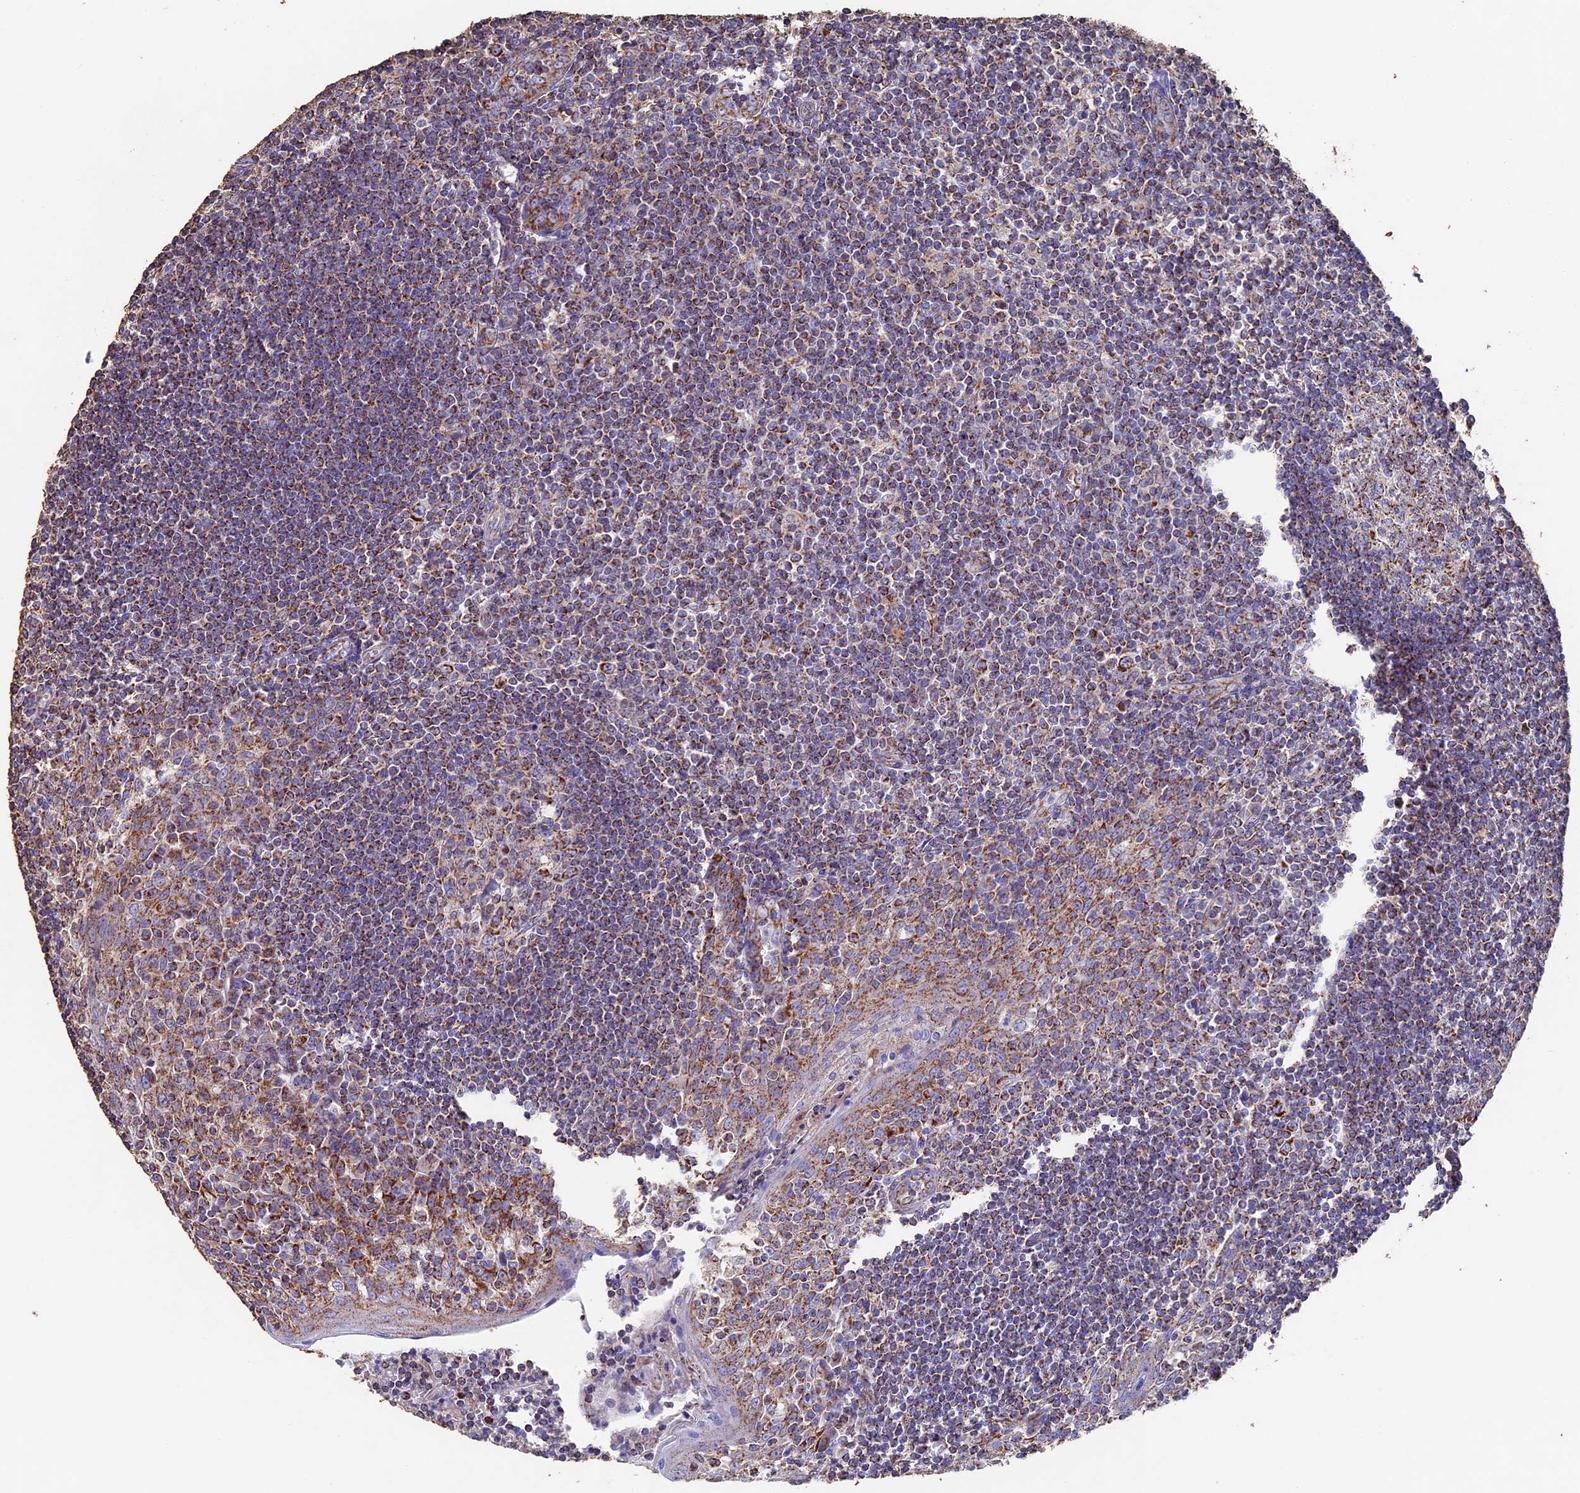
{"staining": {"intensity": "strong", "quantity": "25%-75%", "location": "cytoplasmic/membranous"}, "tissue": "tonsil", "cell_type": "Germinal center cells", "image_type": "normal", "snomed": [{"axis": "morphology", "description": "Normal tissue, NOS"}, {"axis": "topography", "description": "Tonsil"}], "caption": "Brown immunohistochemical staining in normal tonsil demonstrates strong cytoplasmic/membranous positivity in approximately 25%-75% of germinal center cells. The staining was performed using DAB to visualize the protein expression in brown, while the nuclei were stained in blue with hematoxylin (Magnification: 20x).", "gene": "ADAT1", "patient": {"sex": "male", "age": 27}}